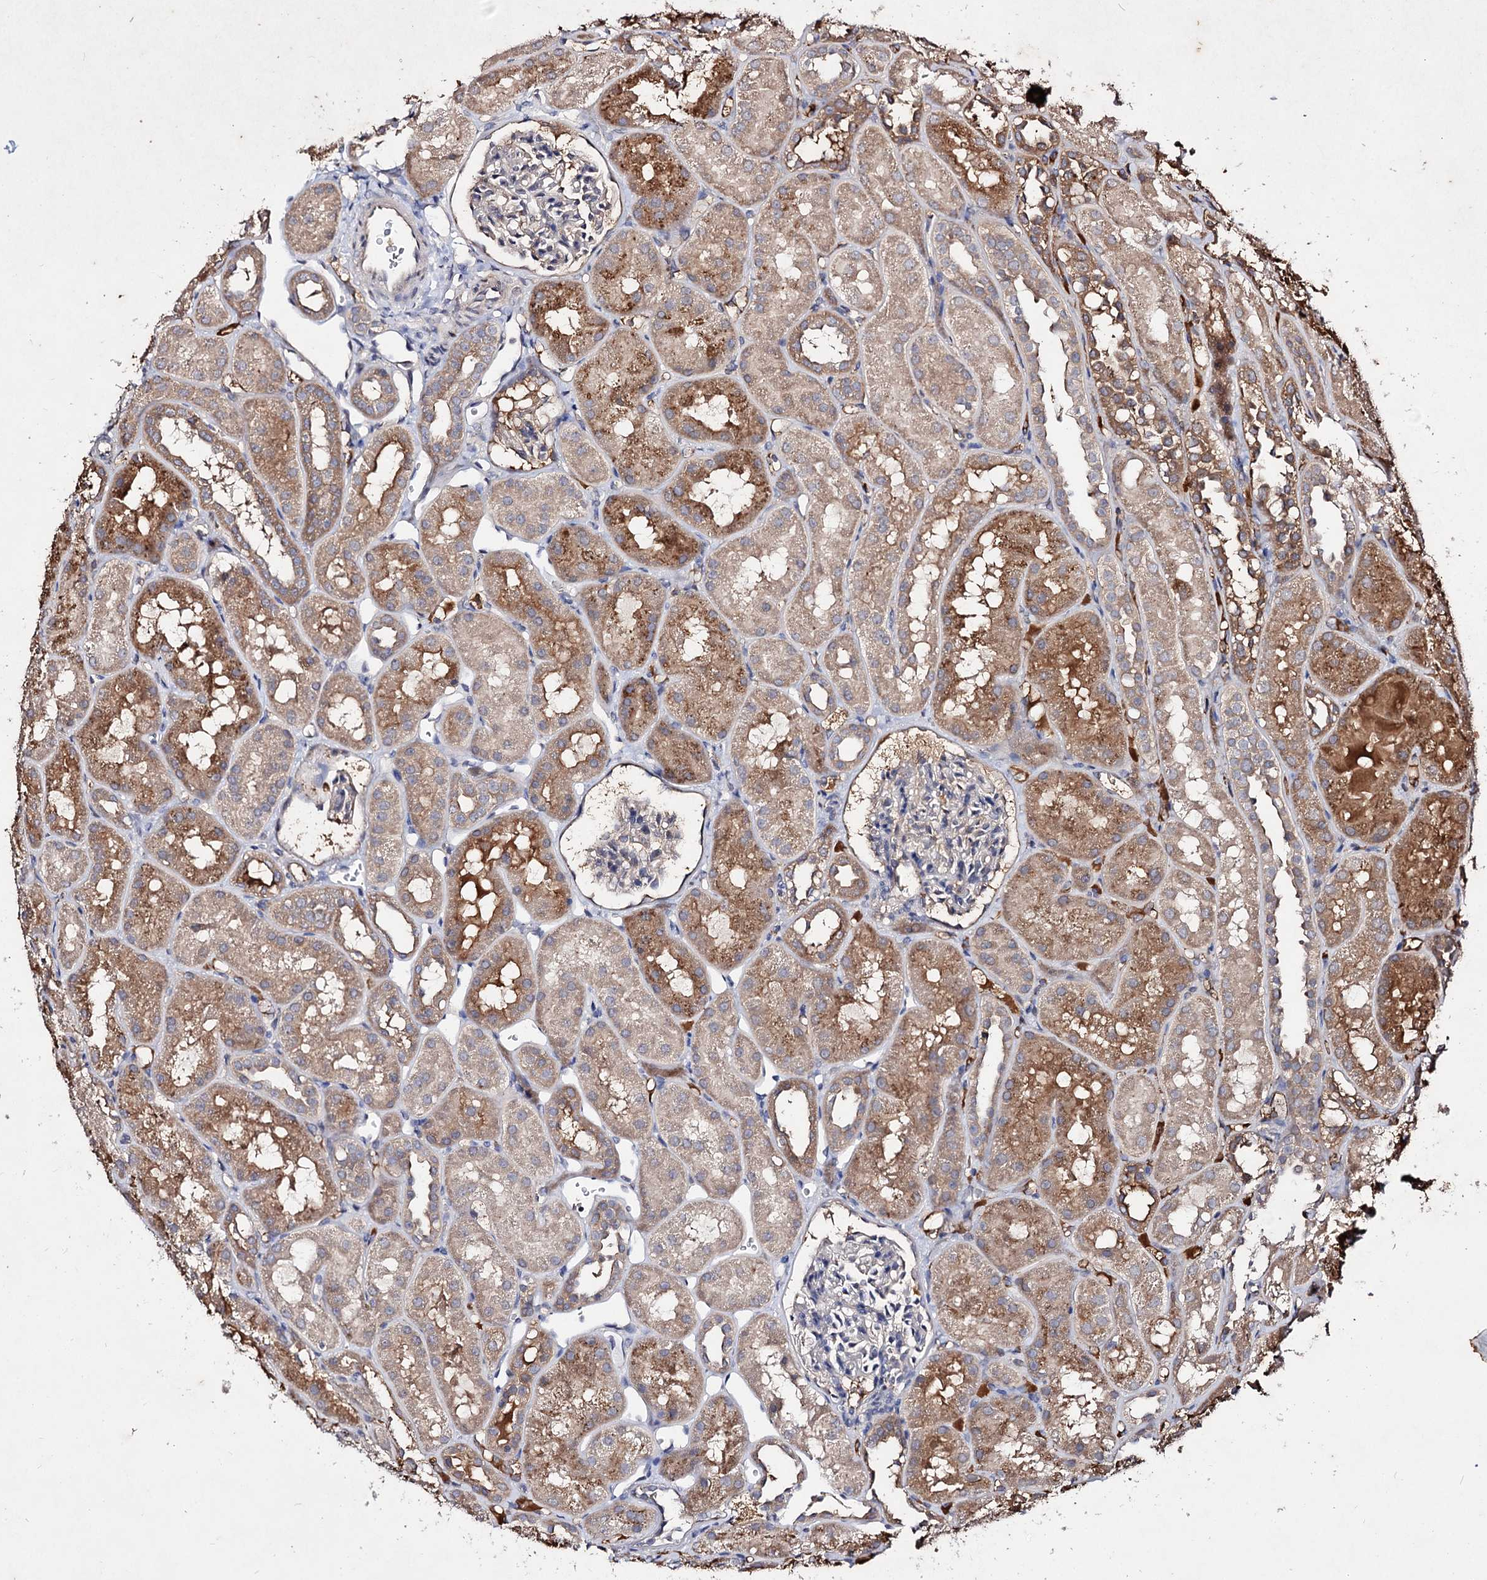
{"staining": {"intensity": "negative", "quantity": "none", "location": "none"}, "tissue": "kidney", "cell_type": "Cells in glomeruli", "image_type": "normal", "snomed": [{"axis": "morphology", "description": "Normal tissue, NOS"}, {"axis": "topography", "description": "Kidney"}, {"axis": "topography", "description": "Urinary bladder"}], "caption": "Normal kidney was stained to show a protein in brown. There is no significant expression in cells in glomeruli.", "gene": "ARFIP2", "patient": {"sex": "male", "age": 16}}